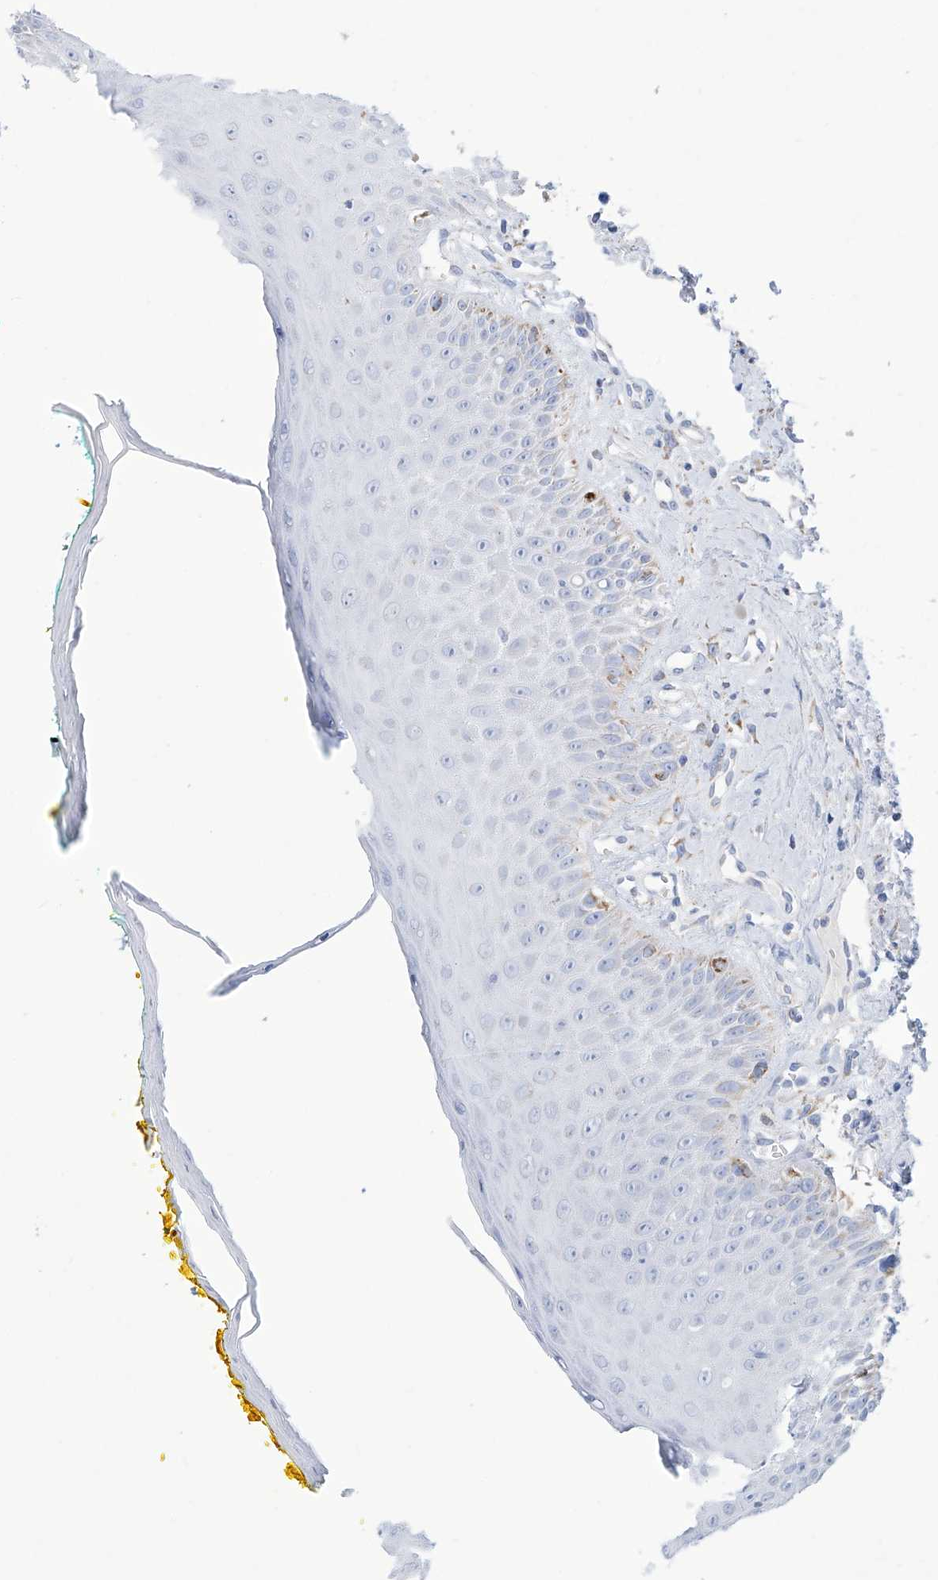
{"staining": {"intensity": "negative", "quantity": "none", "location": "none"}, "tissue": "oral mucosa", "cell_type": "Squamous epithelial cells", "image_type": "normal", "snomed": [{"axis": "morphology", "description": "Normal tissue, NOS"}, {"axis": "topography", "description": "Oral tissue"}], "caption": "Immunohistochemistry histopathology image of normal oral mucosa: oral mucosa stained with DAB reveals no significant protein staining in squamous epithelial cells.", "gene": "ALDH6A1", "patient": {"sex": "female", "age": 70}}